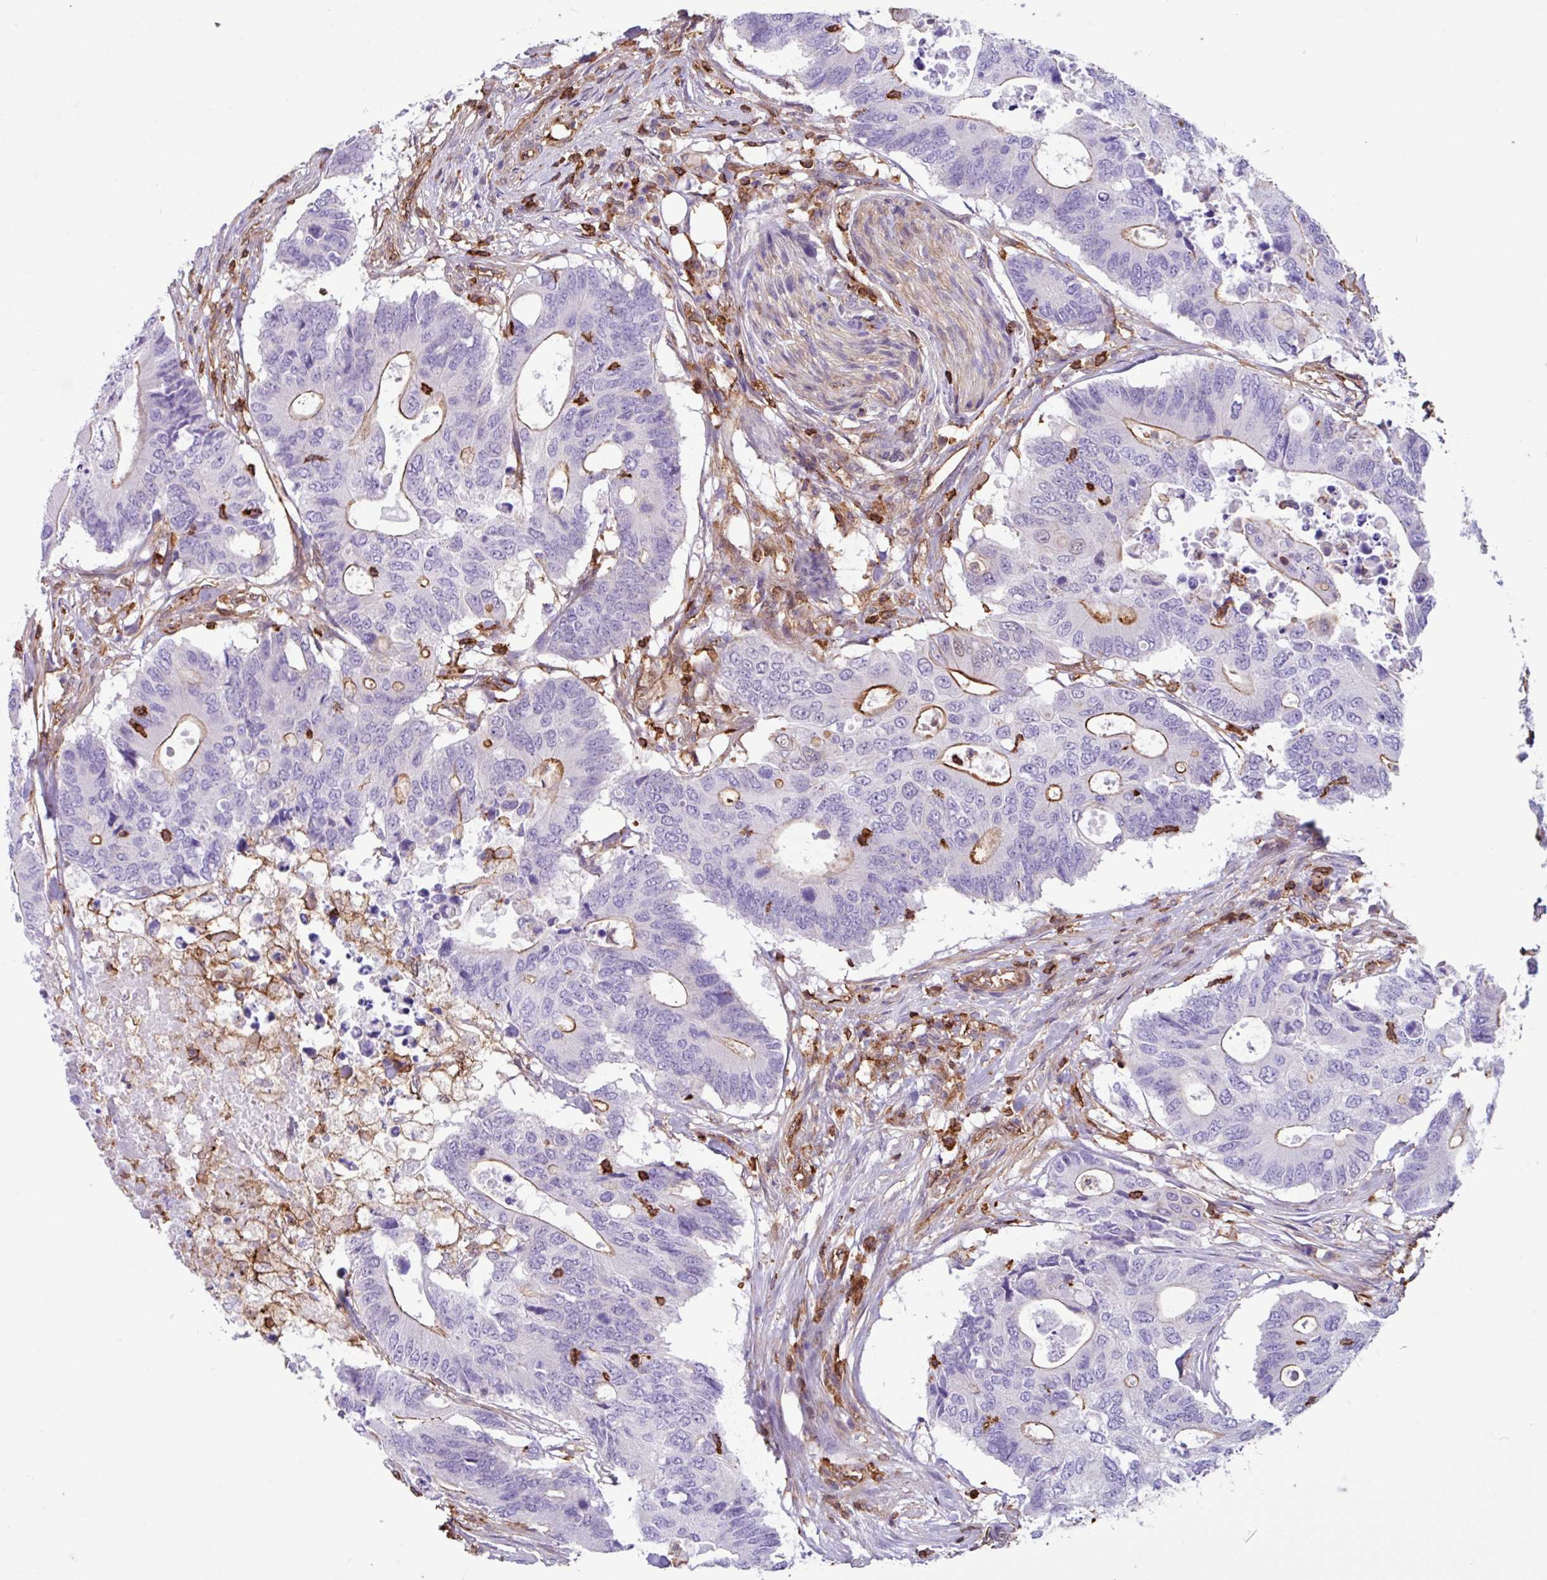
{"staining": {"intensity": "moderate", "quantity": "<25%", "location": "cytoplasmic/membranous"}, "tissue": "colorectal cancer", "cell_type": "Tumor cells", "image_type": "cancer", "snomed": [{"axis": "morphology", "description": "Adenocarcinoma, NOS"}, {"axis": "topography", "description": "Colon"}], "caption": "Immunohistochemistry (IHC) (DAB) staining of adenocarcinoma (colorectal) displays moderate cytoplasmic/membranous protein expression in about <25% of tumor cells.", "gene": "PPP1R18", "patient": {"sex": "male", "age": 71}}